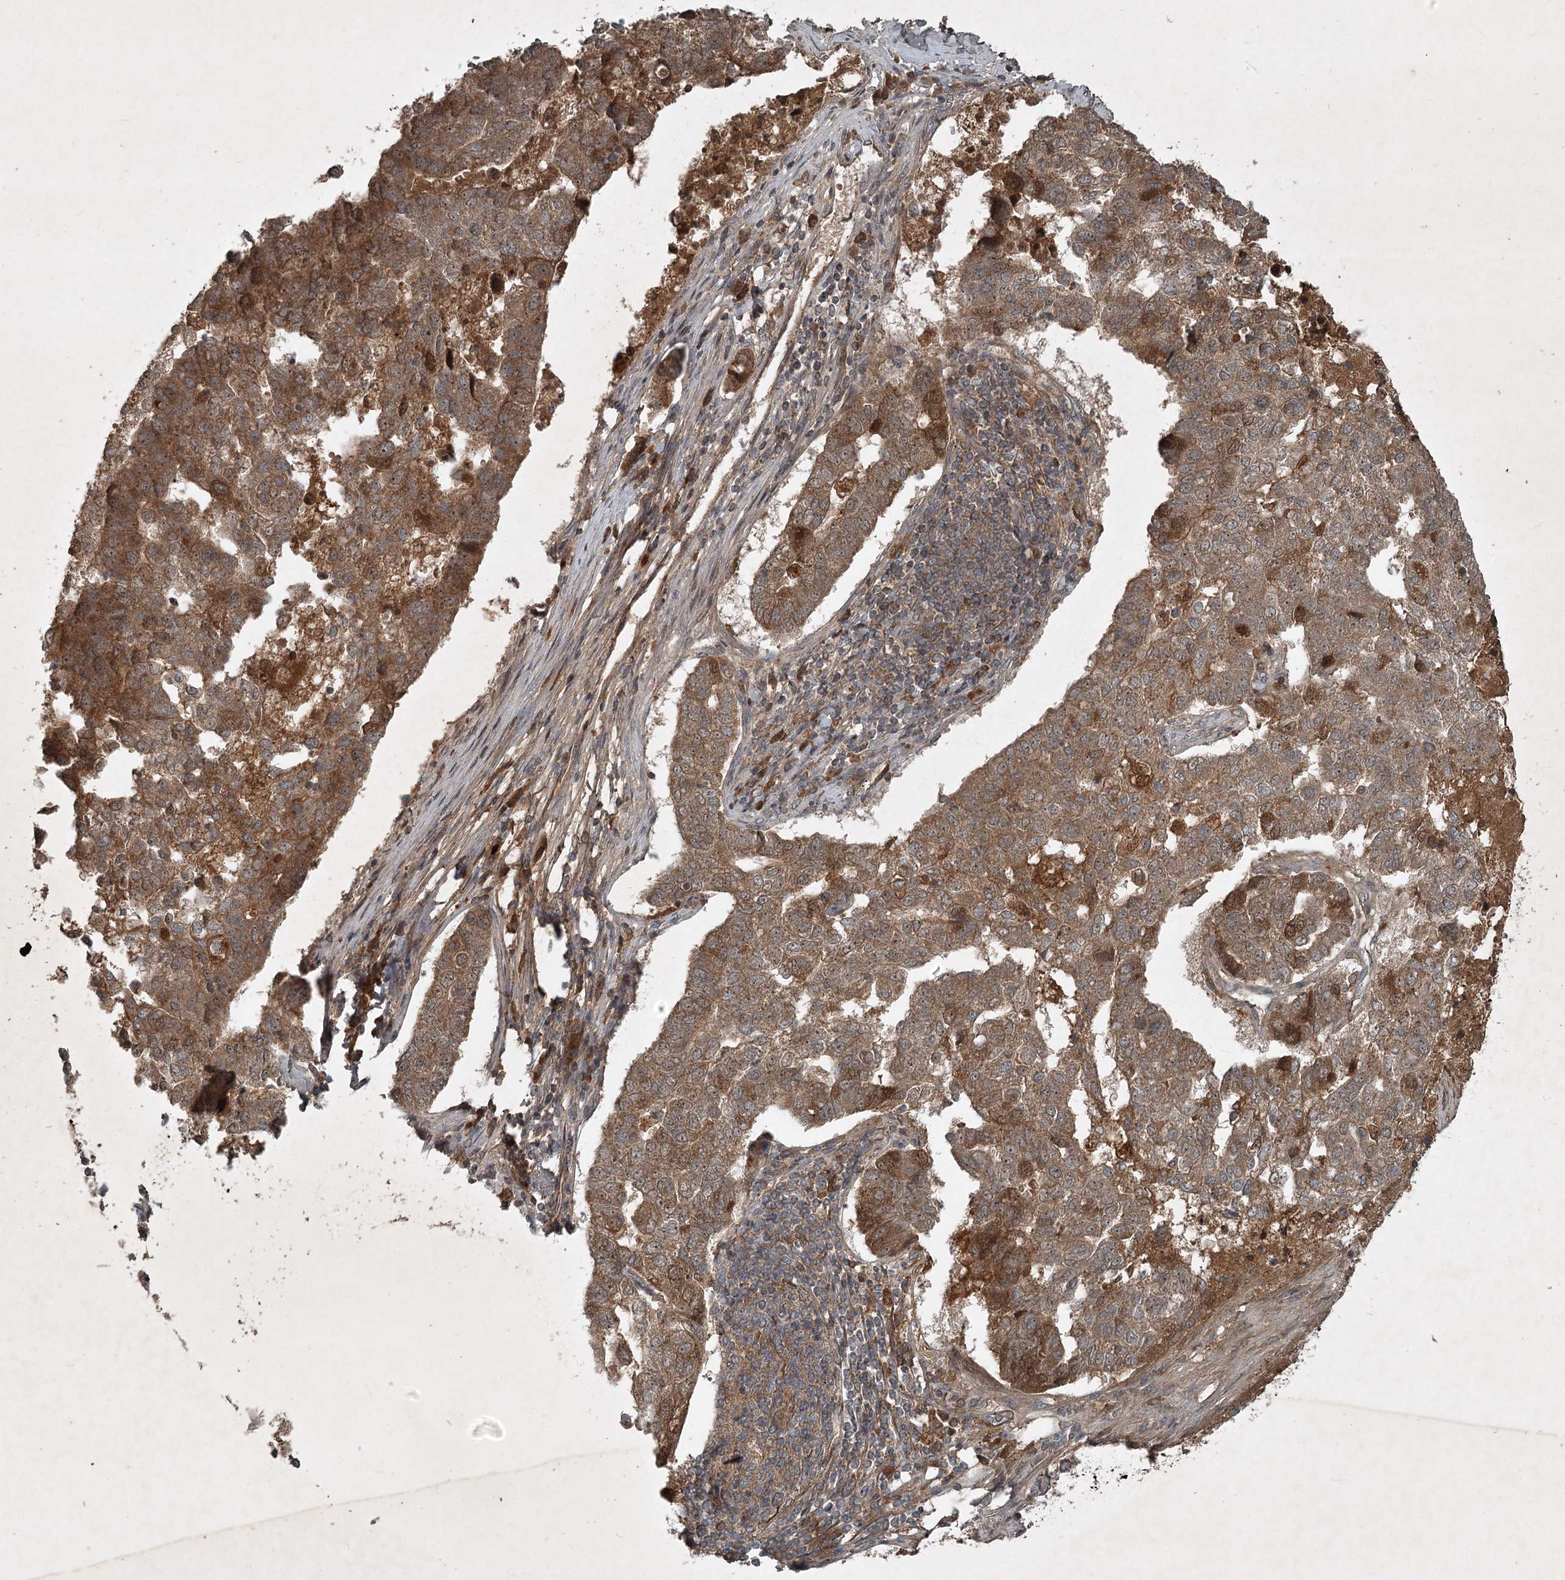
{"staining": {"intensity": "moderate", "quantity": ">75%", "location": "cytoplasmic/membranous"}, "tissue": "pancreatic cancer", "cell_type": "Tumor cells", "image_type": "cancer", "snomed": [{"axis": "morphology", "description": "Adenocarcinoma, NOS"}, {"axis": "topography", "description": "Pancreas"}], "caption": "High-power microscopy captured an immunohistochemistry photomicrograph of pancreatic cancer, revealing moderate cytoplasmic/membranous positivity in approximately >75% of tumor cells. Using DAB (brown) and hematoxylin (blue) stains, captured at high magnification using brightfield microscopy.", "gene": "UNC93A", "patient": {"sex": "female", "age": 61}}